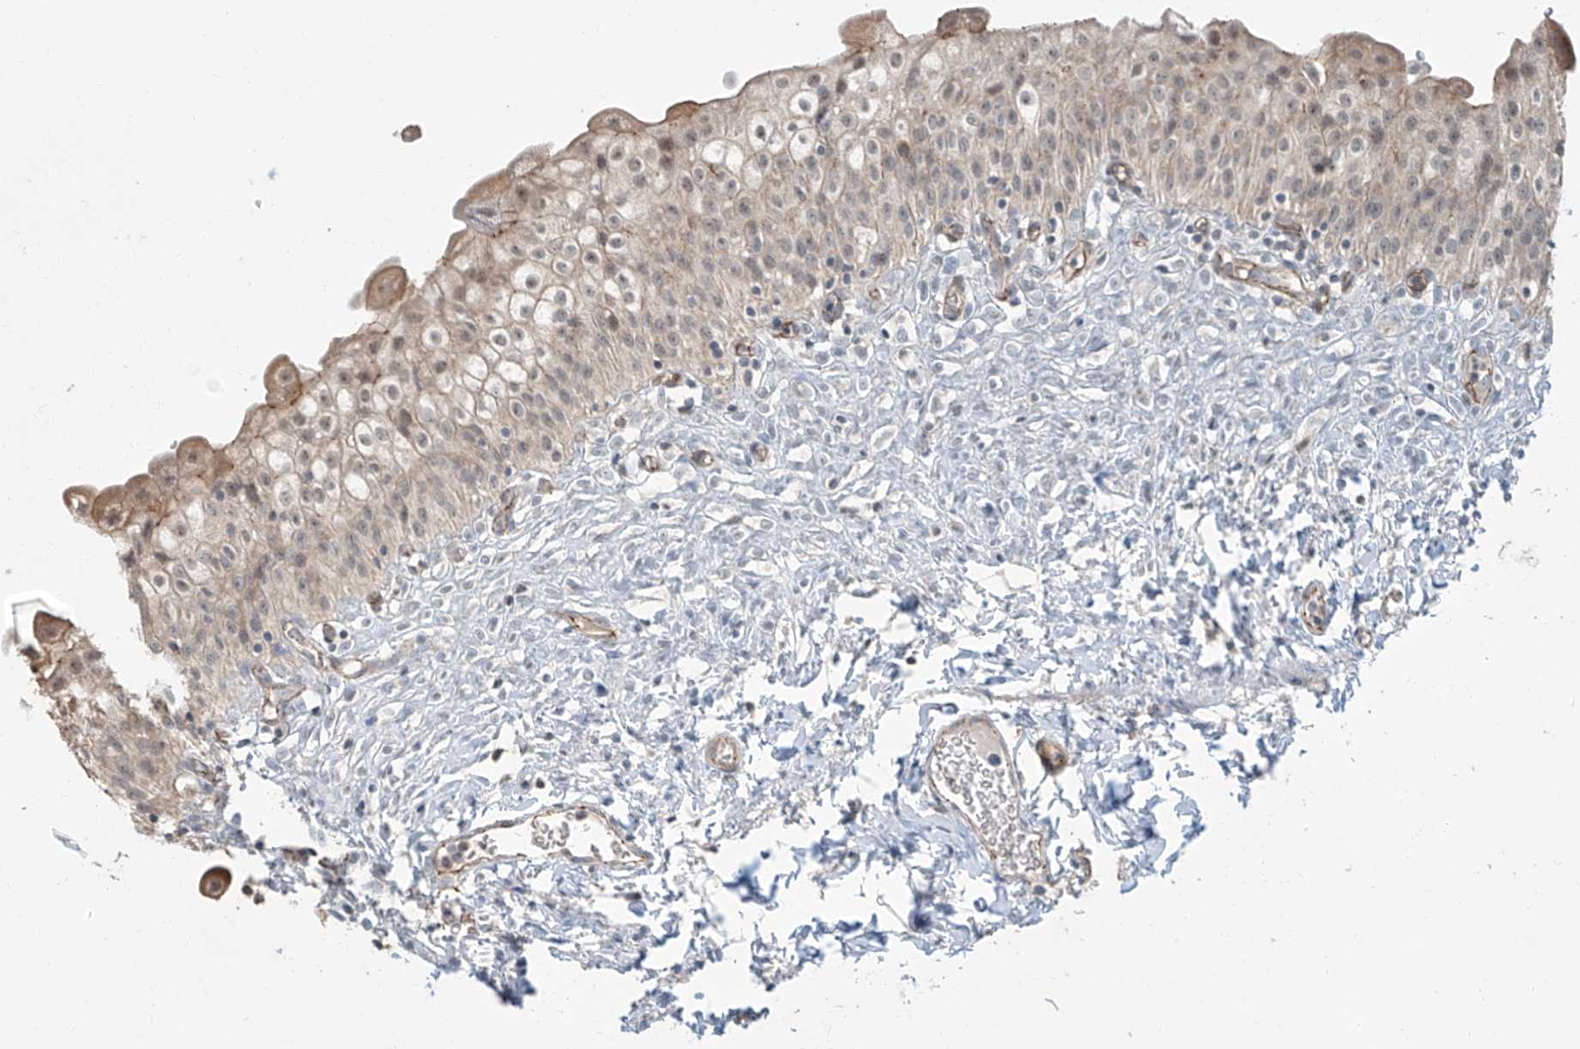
{"staining": {"intensity": "moderate", "quantity": ">75%", "location": "cytoplasmic/membranous"}, "tissue": "urinary bladder", "cell_type": "Urothelial cells", "image_type": "normal", "snomed": [{"axis": "morphology", "description": "Normal tissue, NOS"}, {"axis": "topography", "description": "Urinary bladder"}], "caption": "A medium amount of moderate cytoplasmic/membranous expression is present in about >75% of urothelial cells in unremarkable urinary bladder.", "gene": "ZNF16", "patient": {"sex": "male", "age": 55}}